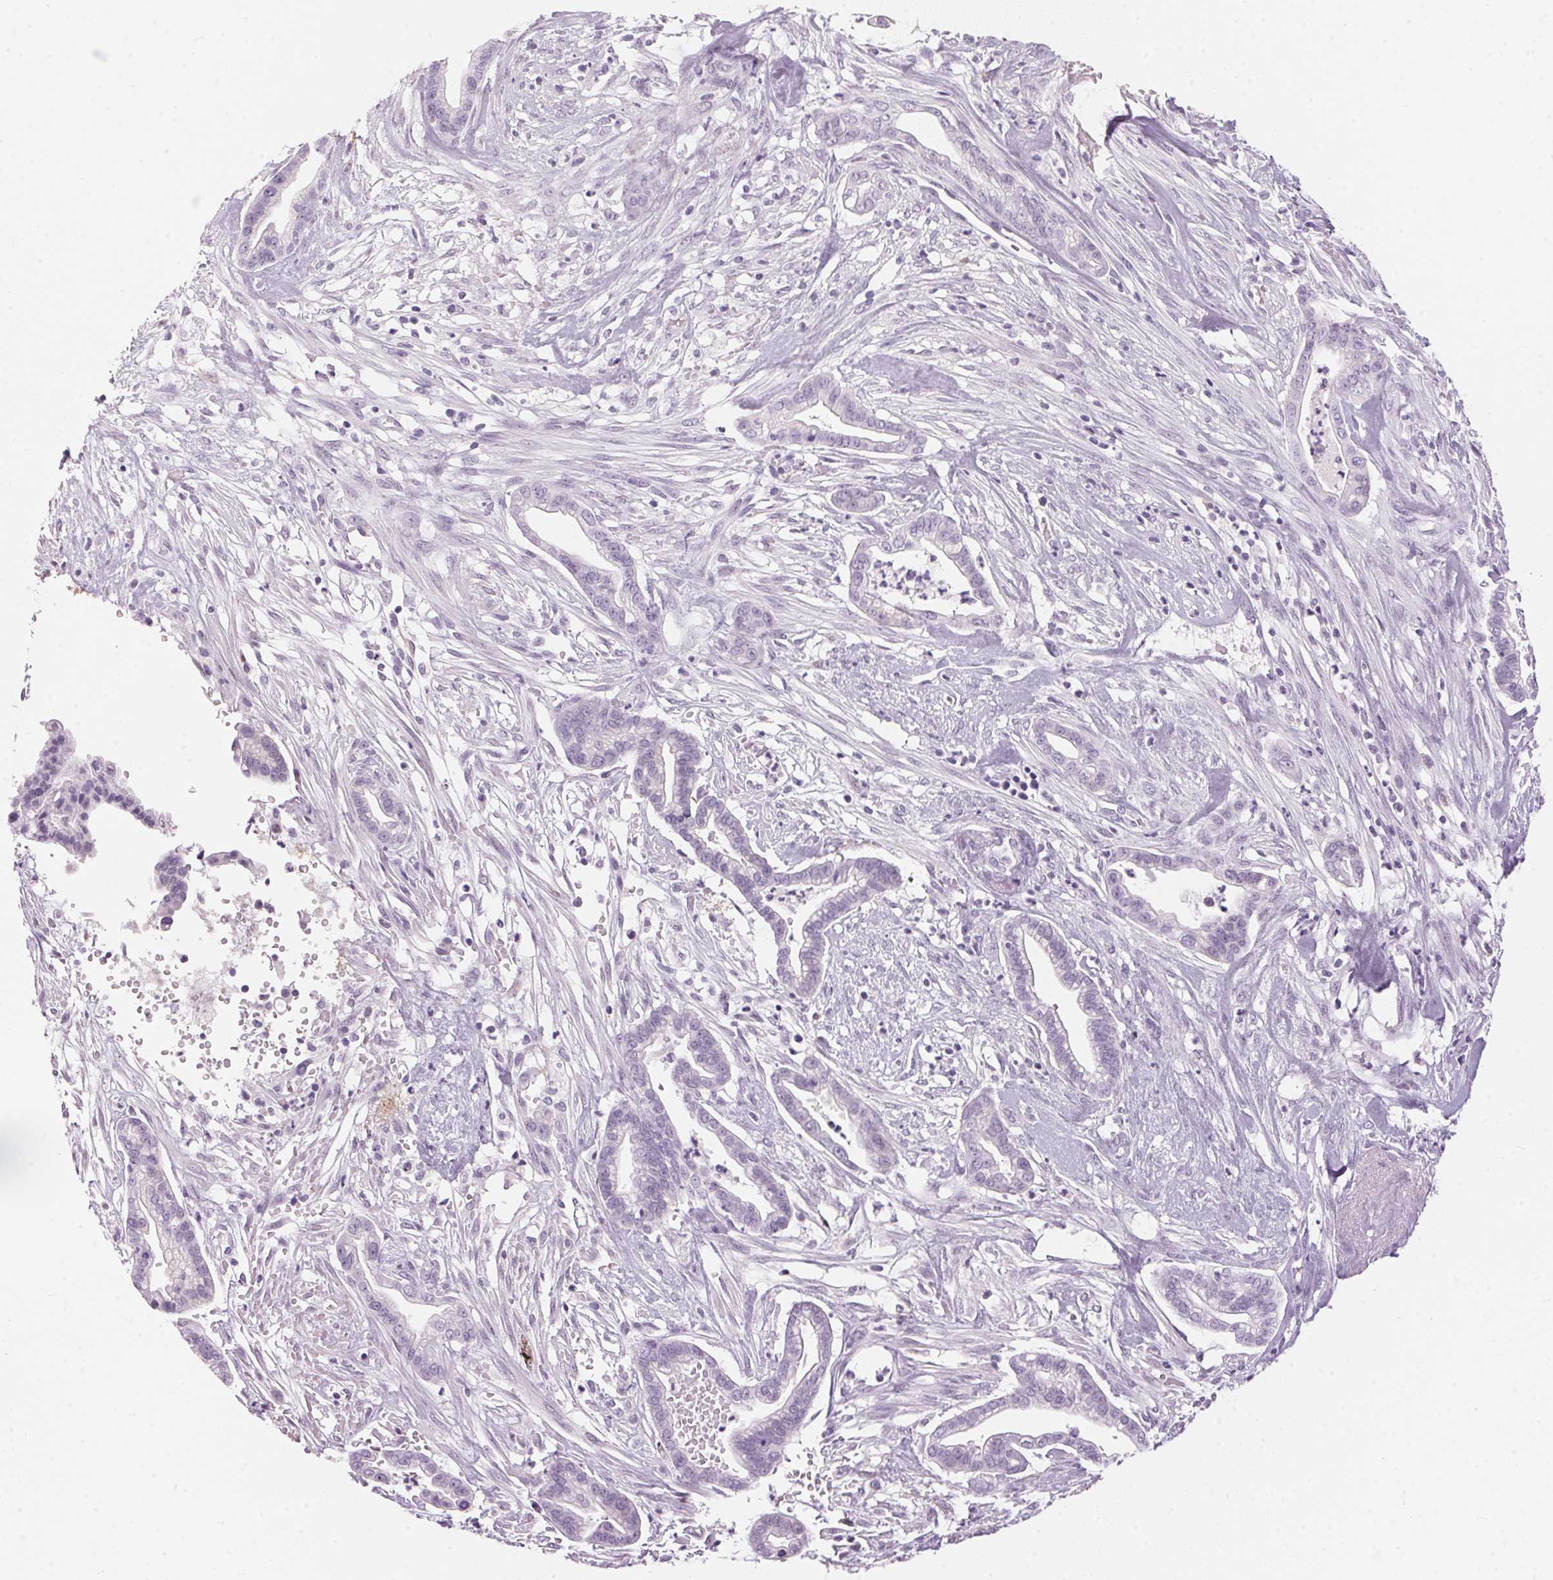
{"staining": {"intensity": "negative", "quantity": "none", "location": "none"}, "tissue": "cervical cancer", "cell_type": "Tumor cells", "image_type": "cancer", "snomed": [{"axis": "morphology", "description": "Adenocarcinoma, NOS"}, {"axis": "topography", "description": "Cervix"}], "caption": "There is no significant positivity in tumor cells of cervical cancer.", "gene": "CADPS", "patient": {"sex": "female", "age": 62}}